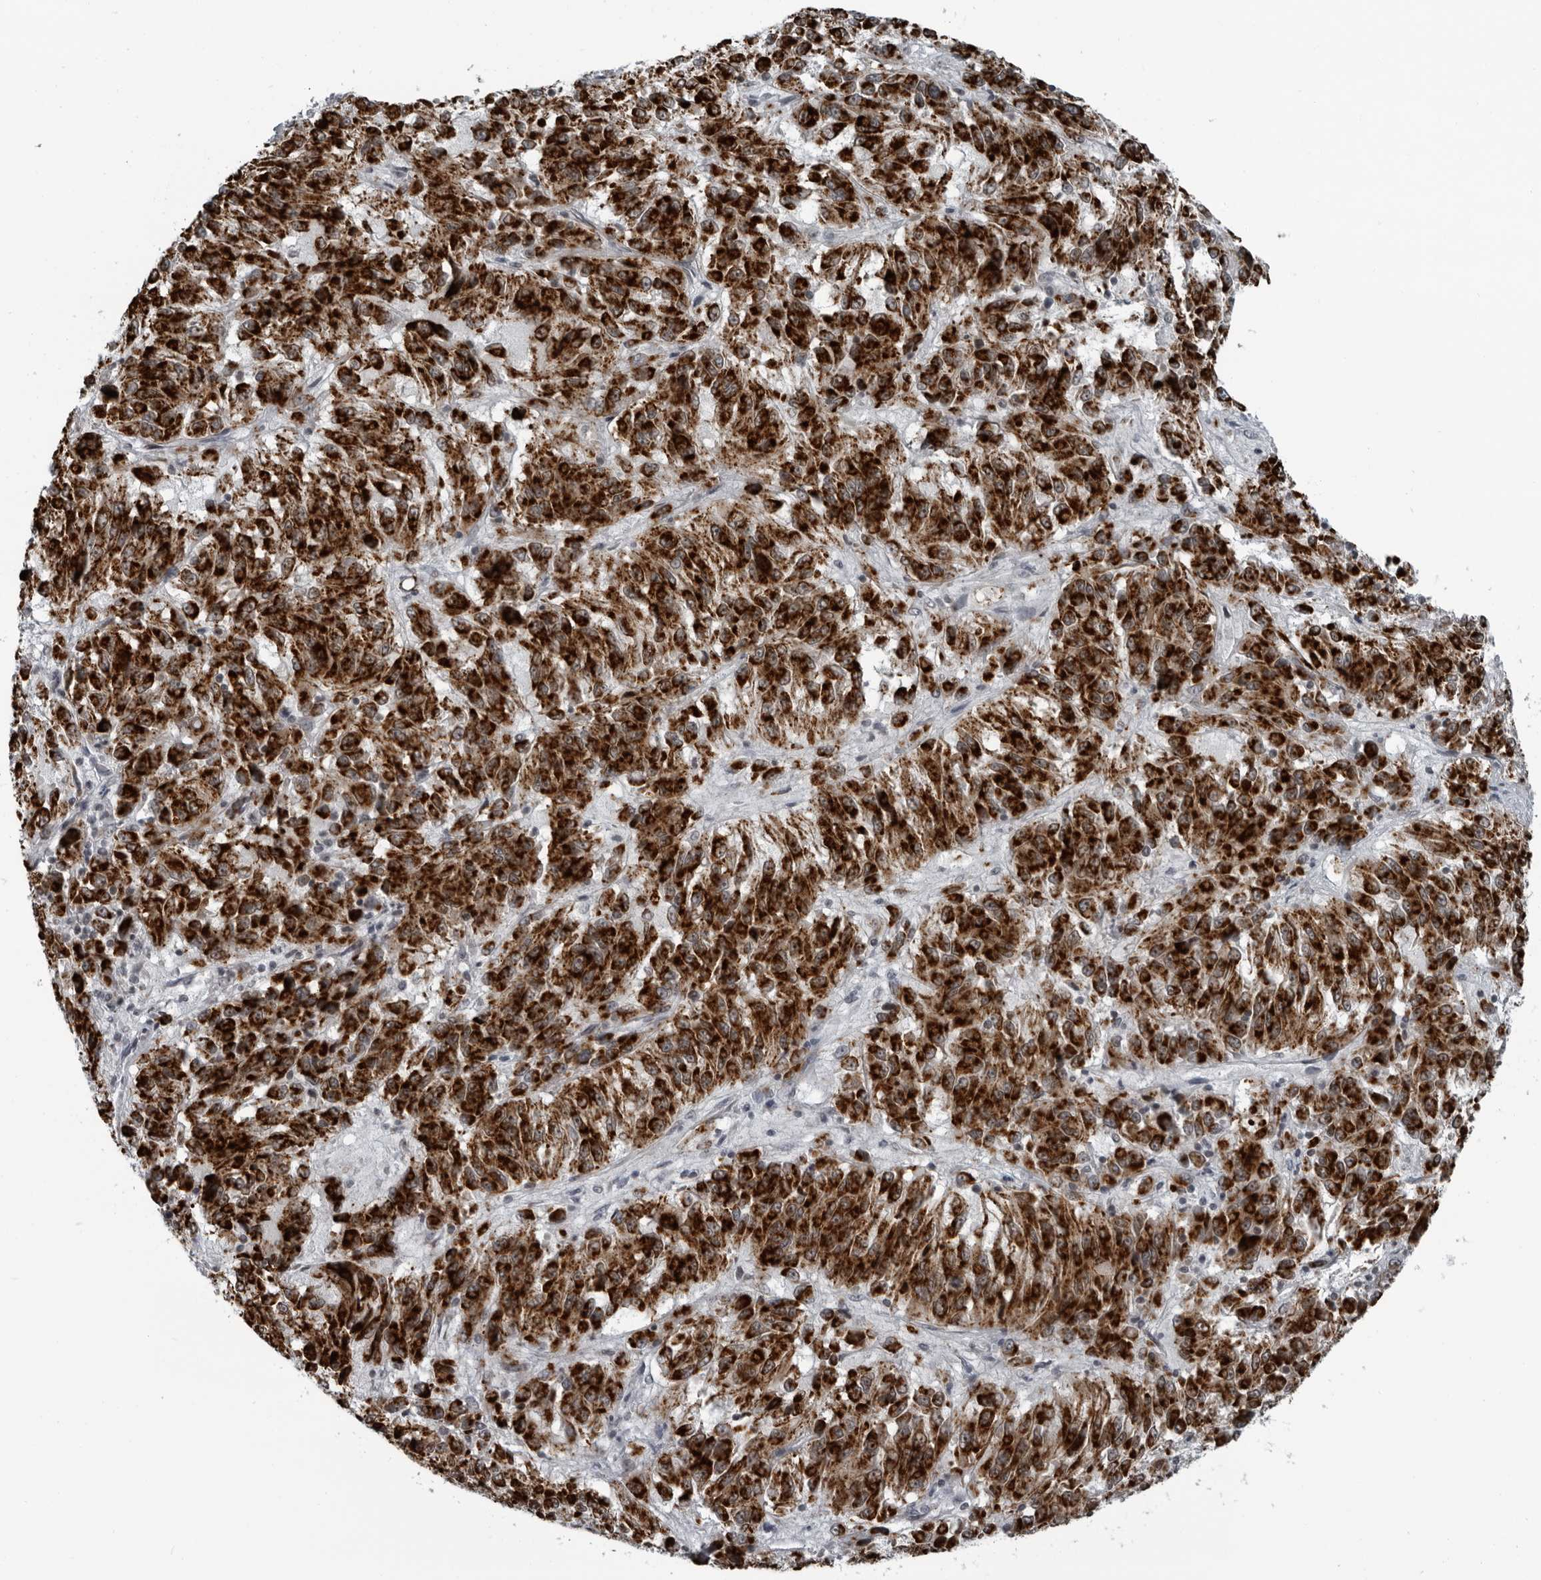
{"staining": {"intensity": "strong", "quantity": ">75%", "location": "cytoplasmic/membranous"}, "tissue": "melanoma", "cell_type": "Tumor cells", "image_type": "cancer", "snomed": [{"axis": "morphology", "description": "Malignant melanoma, Metastatic site"}, {"axis": "topography", "description": "Lung"}], "caption": "Immunohistochemical staining of malignant melanoma (metastatic site) demonstrates strong cytoplasmic/membranous protein staining in approximately >75% of tumor cells. The staining is performed using DAB brown chromogen to label protein expression. The nuclei are counter-stained blue using hematoxylin.", "gene": "RTCA", "patient": {"sex": "male", "age": 64}}